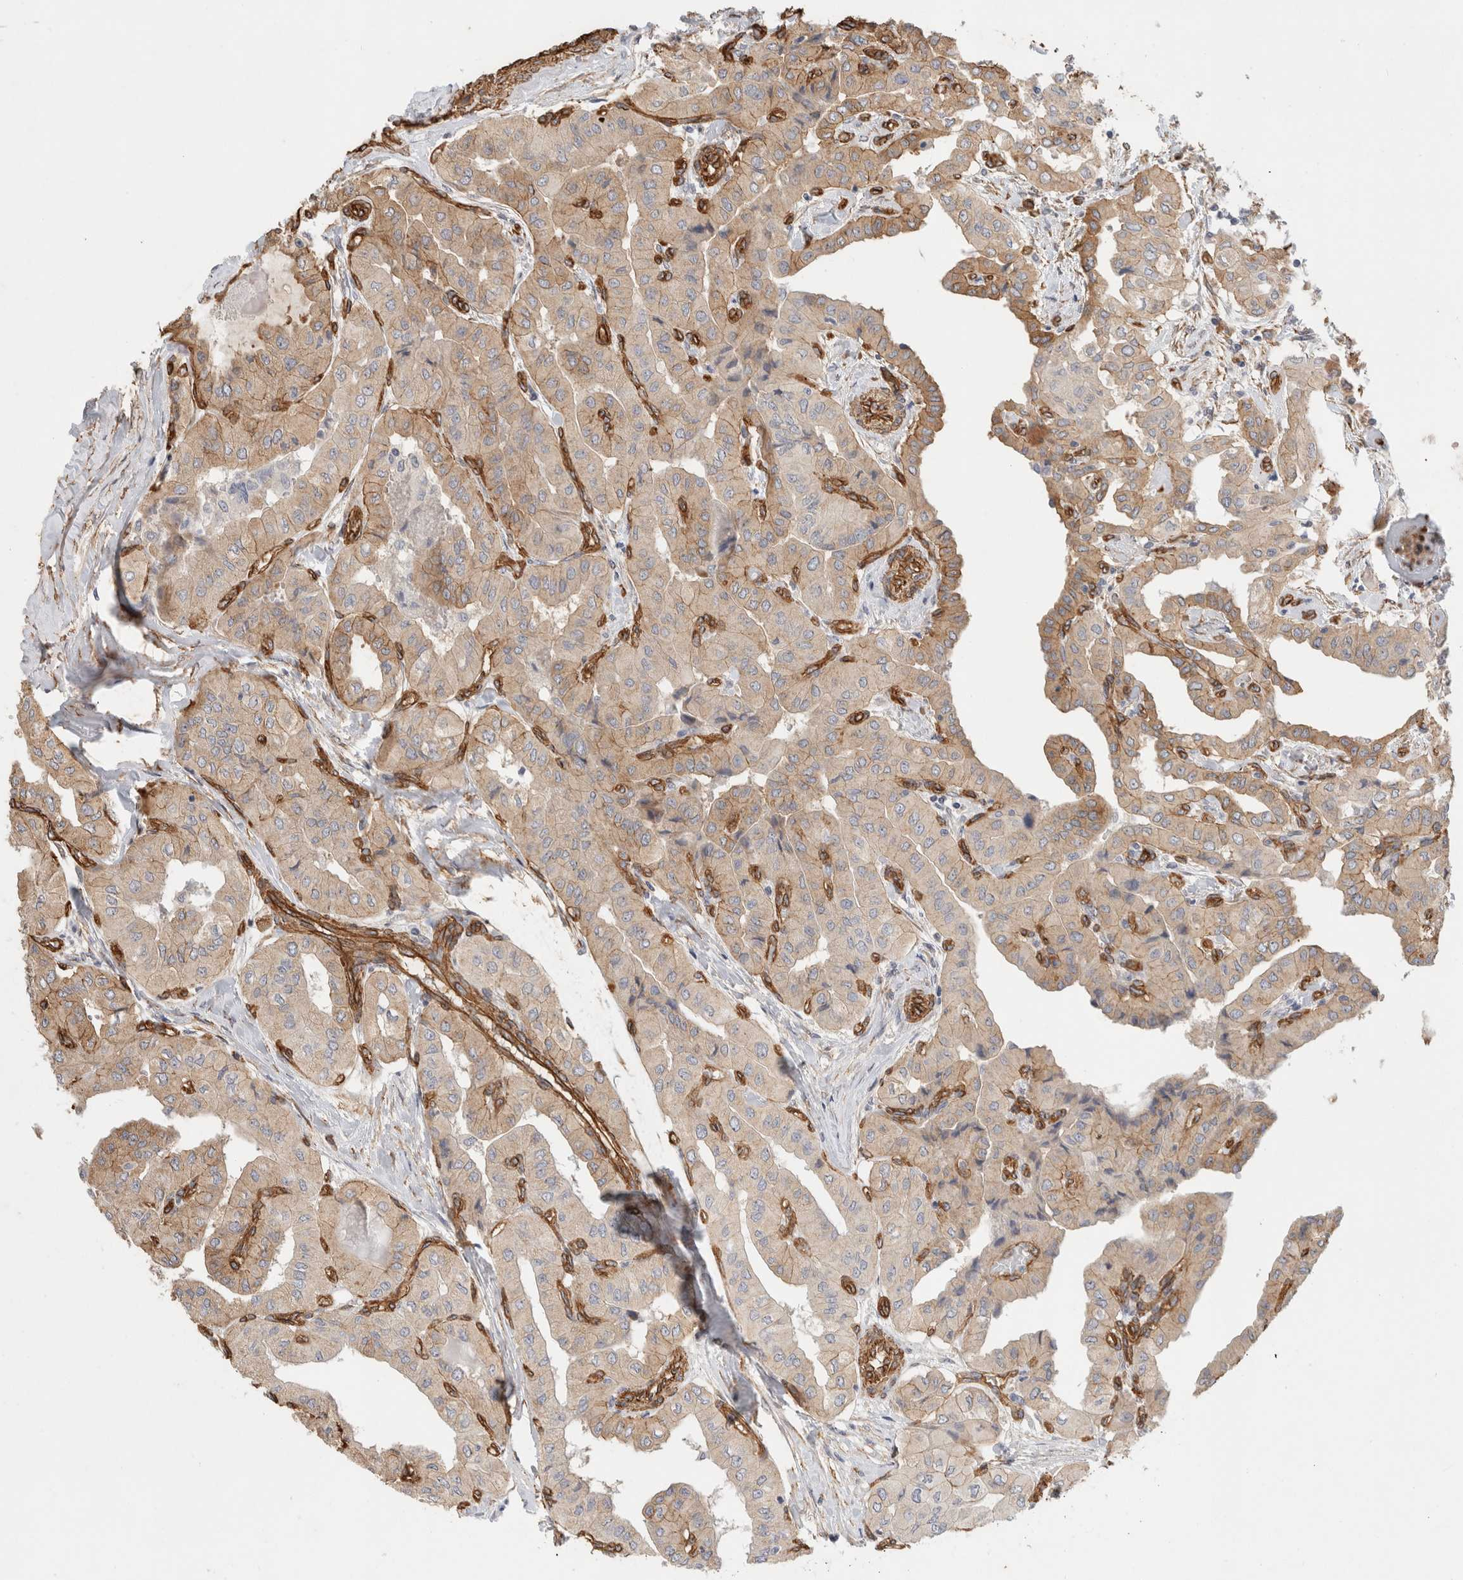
{"staining": {"intensity": "weak", "quantity": ">75%", "location": "cytoplasmic/membranous"}, "tissue": "thyroid cancer", "cell_type": "Tumor cells", "image_type": "cancer", "snomed": [{"axis": "morphology", "description": "Papillary adenocarcinoma, NOS"}, {"axis": "topography", "description": "Thyroid gland"}], "caption": "Brown immunohistochemical staining in papillary adenocarcinoma (thyroid) reveals weak cytoplasmic/membranous positivity in about >75% of tumor cells.", "gene": "JMJD4", "patient": {"sex": "female", "age": 59}}